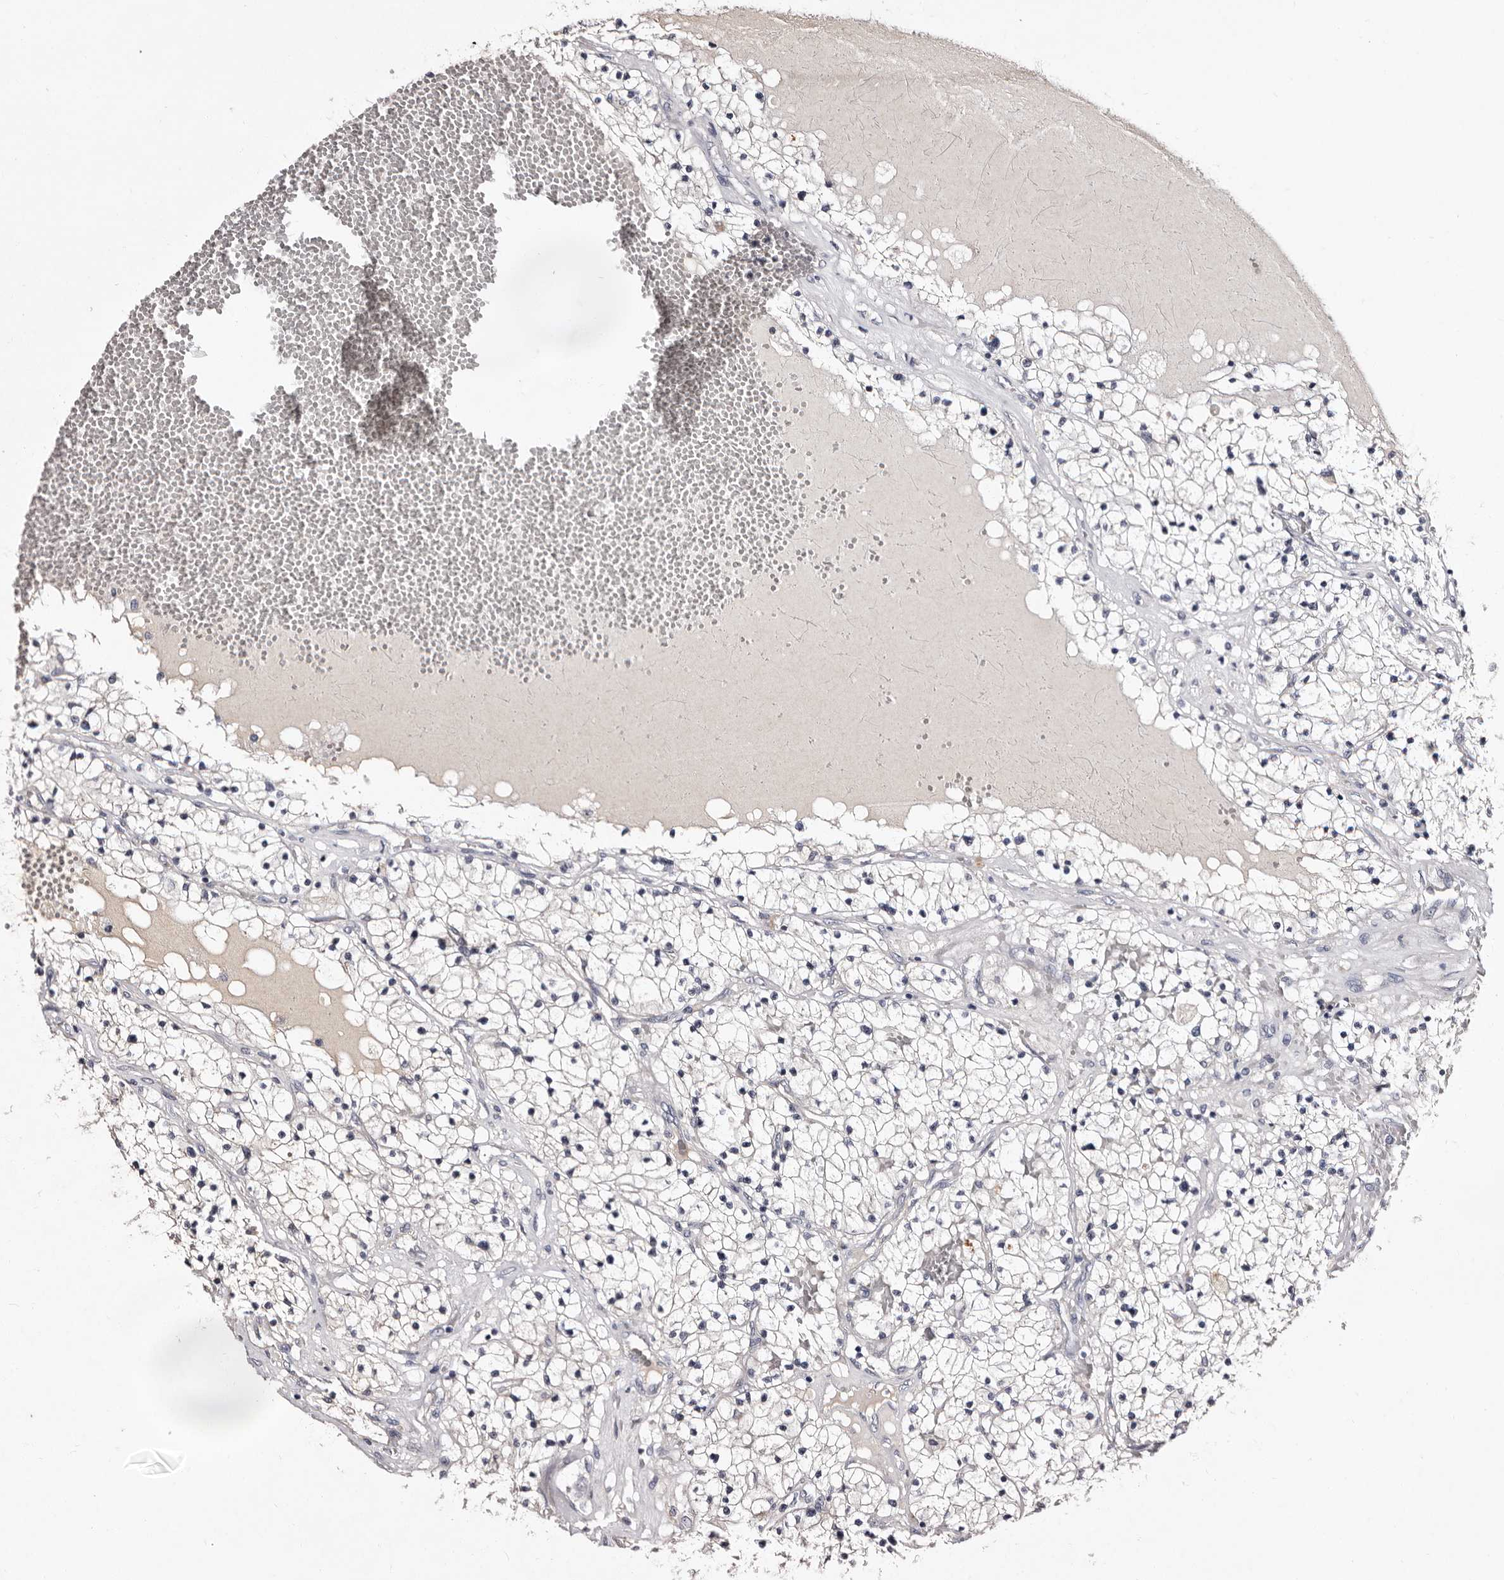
{"staining": {"intensity": "negative", "quantity": "none", "location": "none"}, "tissue": "renal cancer", "cell_type": "Tumor cells", "image_type": "cancer", "snomed": [{"axis": "morphology", "description": "Normal tissue, NOS"}, {"axis": "morphology", "description": "Adenocarcinoma, NOS"}, {"axis": "topography", "description": "Kidney"}], "caption": "Tumor cells are negative for protein expression in human renal adenocarcinoma.", "gene": "LANCL2", "patient": {"sex": "male", "age": 68}}